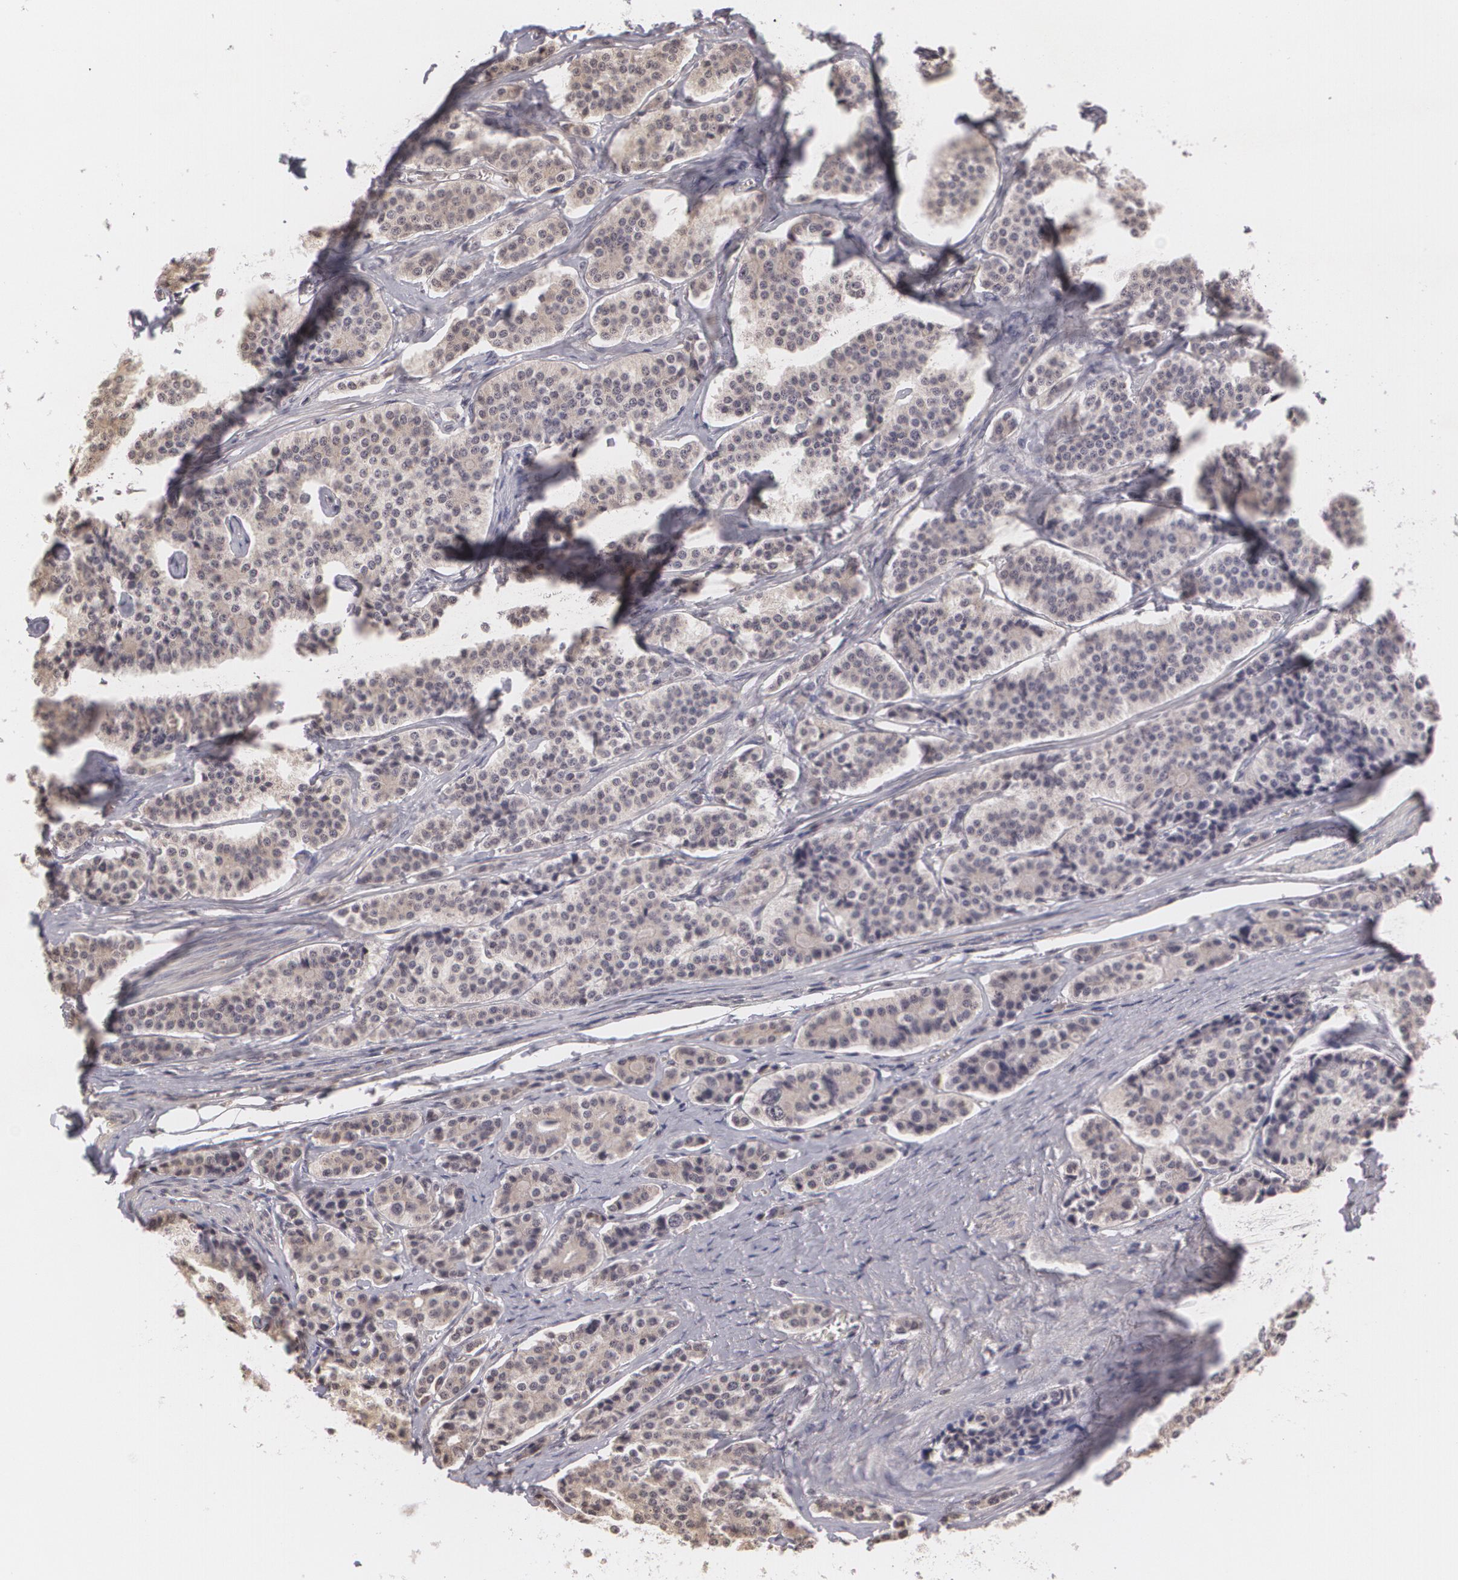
{"staining": {"intensity": "negative", "quantity": "none", "location": "none"}, "tissue": "carcinoid", "cell_type": "Tumor cells", "image_type": "cancer", "snomed": [{"axis": "morphology", "description": "Carcinoid, malignant, NOS"}, {"axis": "topography", "description": "Small intestine"}], "caption": "Tumor cells are negative for brown protein staining in carcinoid. (DAB (3,3'-diaminobenzidine) immunohistochemistry visualized using brightfield microscopy, high magnification).", "gene": "MUC1", "patient": {"sex": "male", "age": 63}}